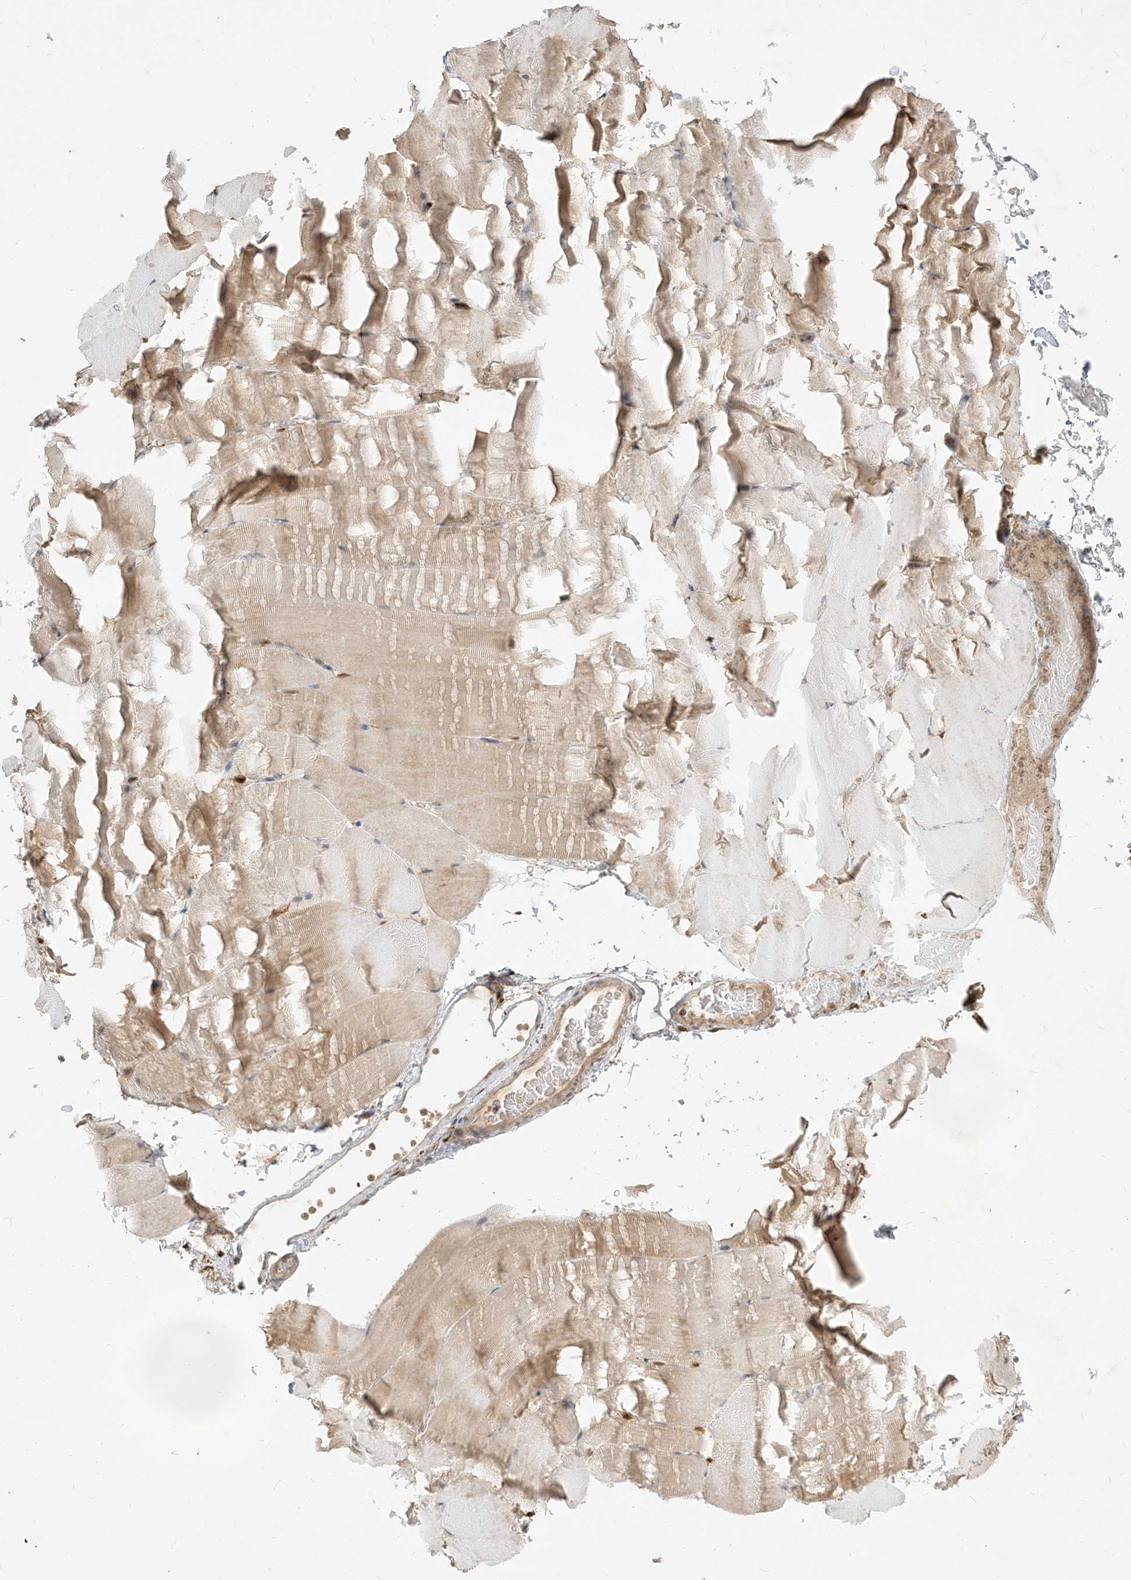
{"staining": {"intensity": "weak", "quantity": "25%-75%", "location": "cytoplasmic/membranous"}, "tissue": "skeletal muscle", "cell_type": "Myocytes", "image_type": "normal", "snomed": [{"axis": "morphology", "description": "Normal tissue, NOS"}, {"axis": "topography", "description": "Skeletal muscle"}, {"axis": "topography", "description": "Parathyroid gland"}], "caption": "DAB (3,3'-diaminobenzidine) immunohistochemical staining of benign skeletal muscle shows weak cytoplasmic/membranous protein positivity in about 25%-75% of myocytes. Using DAB (brown) and hematoxylin (blue) stains, captured at high magnification using brightfield microscopy.", "gene": "TBCC", "patient": {"sex": "female", "age": 37}}